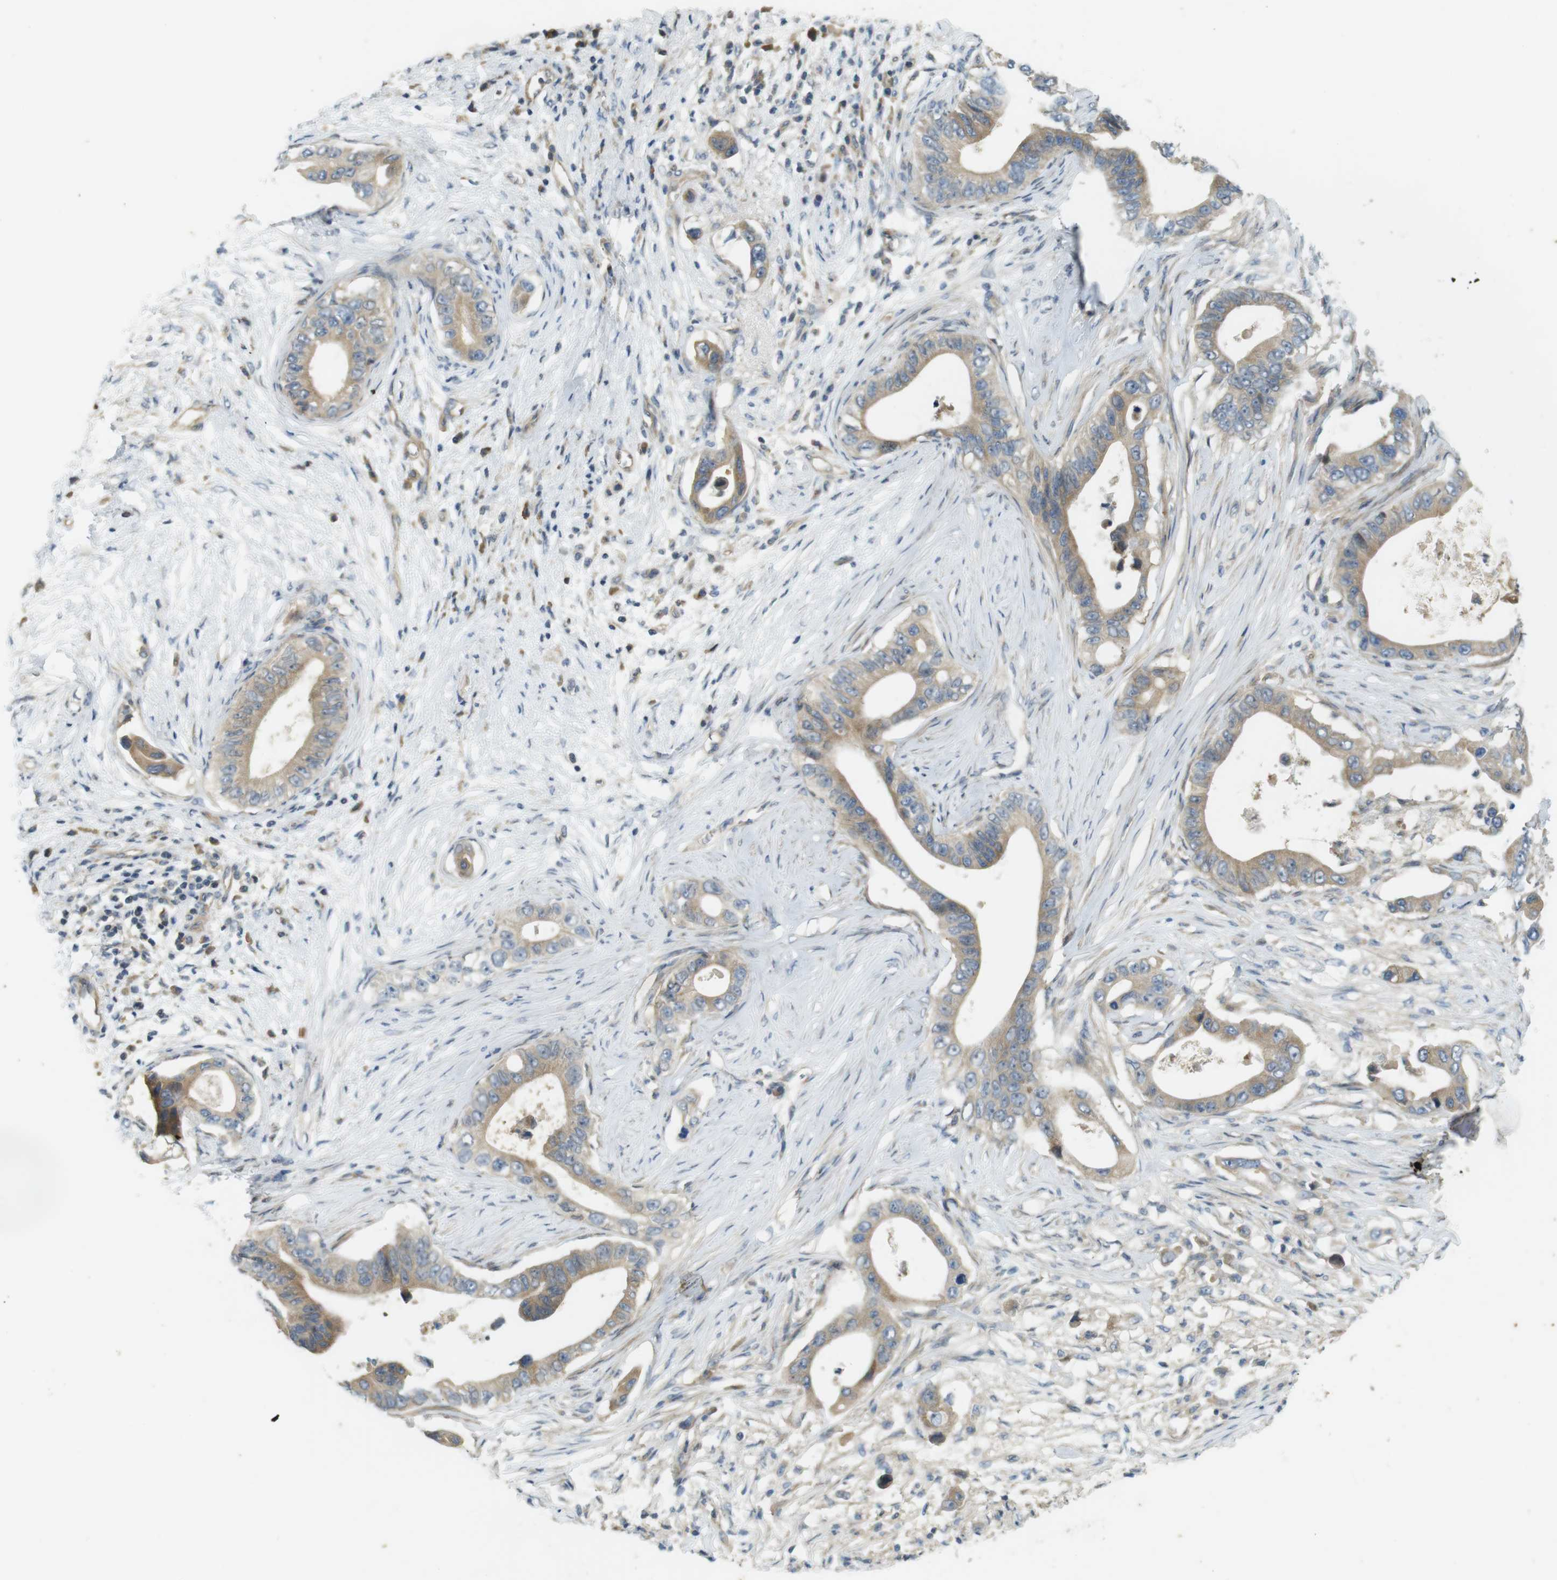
{"staining": {"intensity": "weak", "quantity": ">75%", "location": "cytoplasmic/membranous"}, "tissue": "pancreatic cancer", "cell_type": "Tumor cells", "image_type": "cancer", "snomed": [{"axis": "morphology", "description": "Adenocarcinoma, NOS"}, {"axis": "topography", "description": "Pancreas"}], "caption": "Adenocarcinoma (pancreatic) stained for a protein (brown) exhibits weak cytoplasmic/membranous positive expression in approximately >75% of tumor cells.", "gene": "CLTC", "patient": {"sex": "male", "age": 77}}